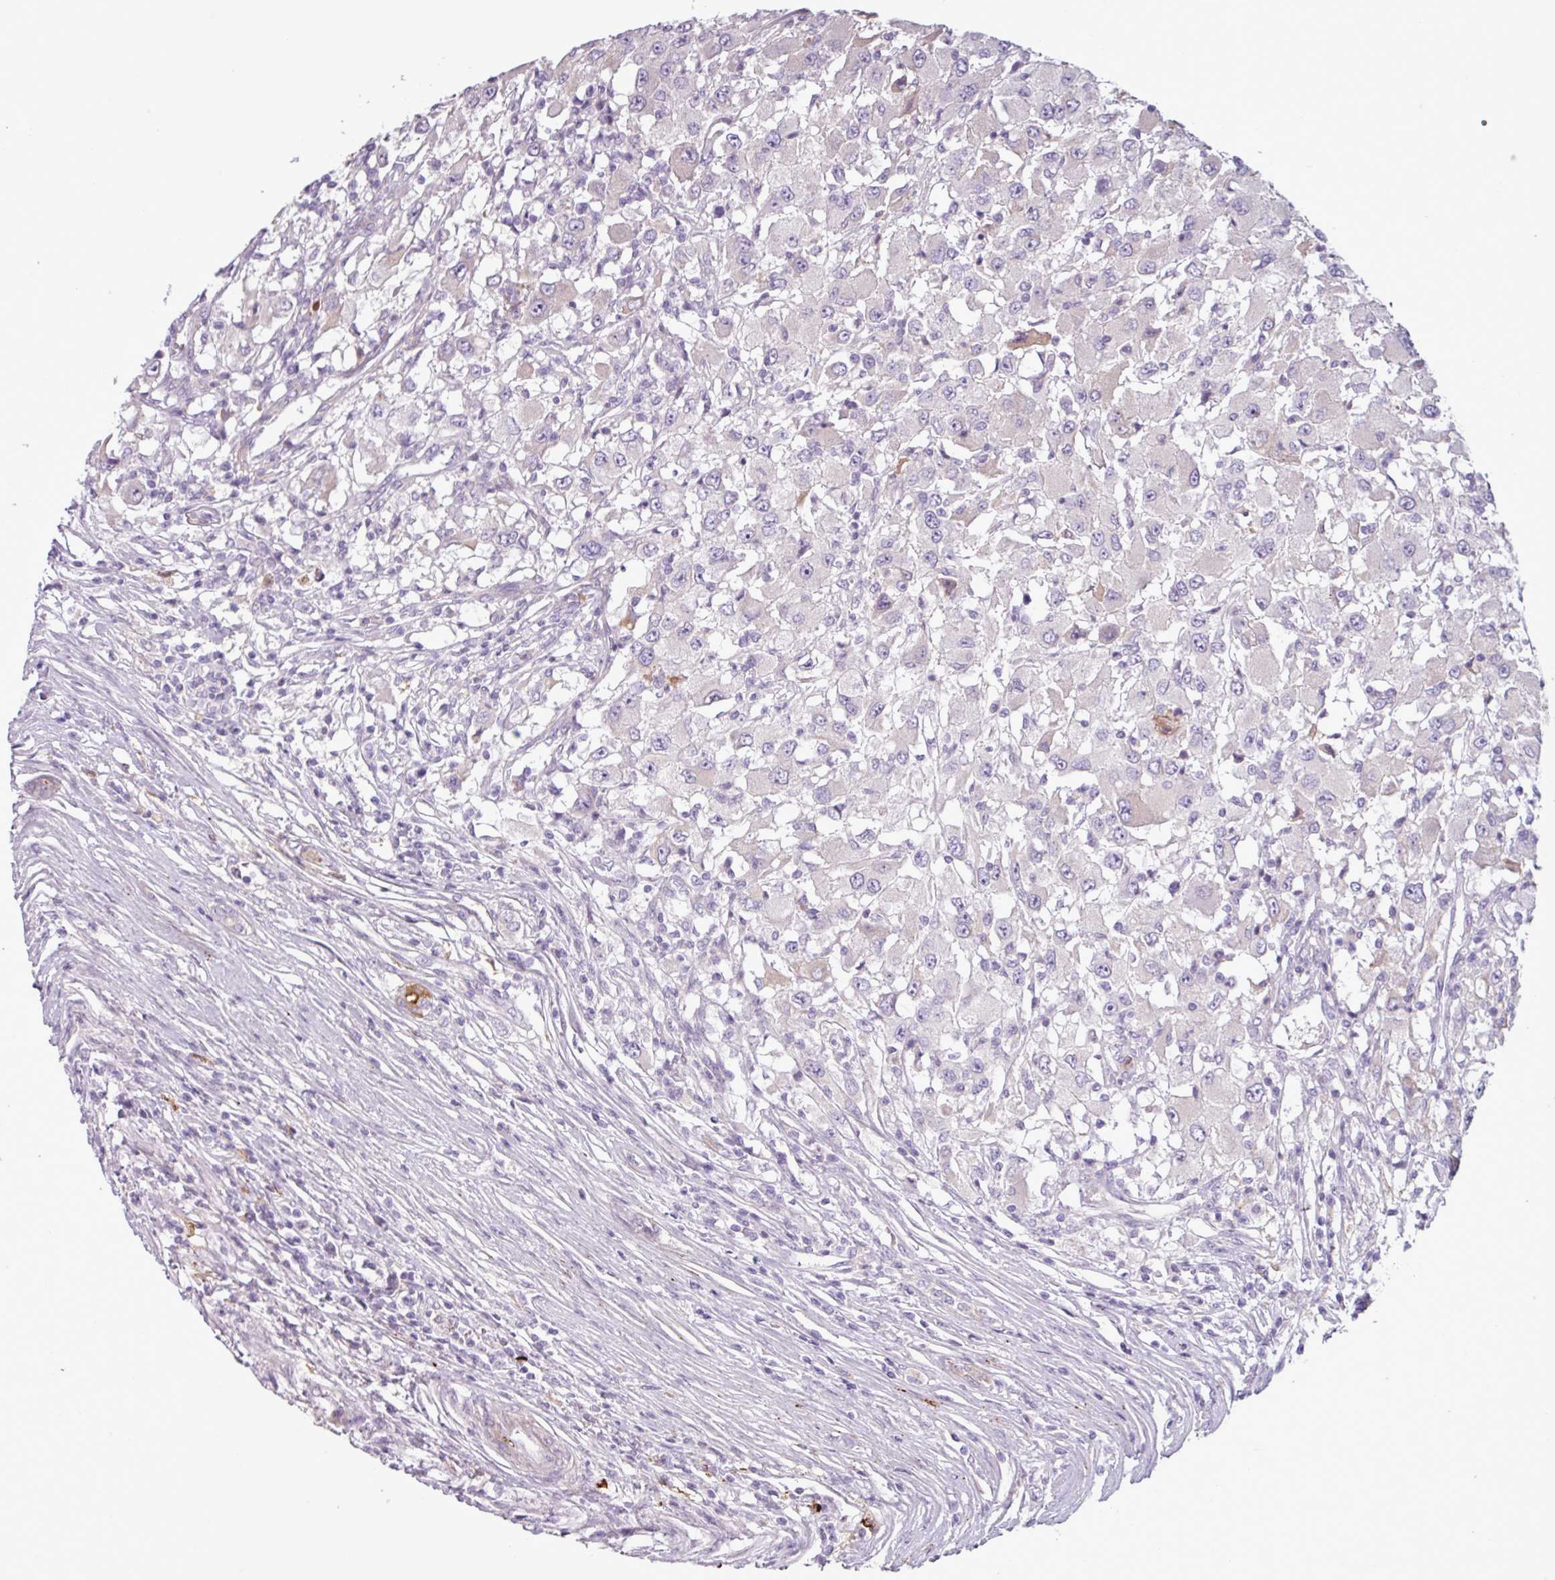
{"staining": {"intensity": "negative", "quantity": "none", "location": "none"}, "tissue": "renal cancer", "cell_type": "Tumor cells", "image_type": "cancer", "snomed": [{"axis": "morphology", "description": "Adenocarcinoma, NOS"}, {"axis": "topography", "description": "Kidney"}], "caption": "Tumor cells are negative for protein expression in human renal cancer.", "gene": "C4B", "patient": {"sex": "female", "age": 67}}